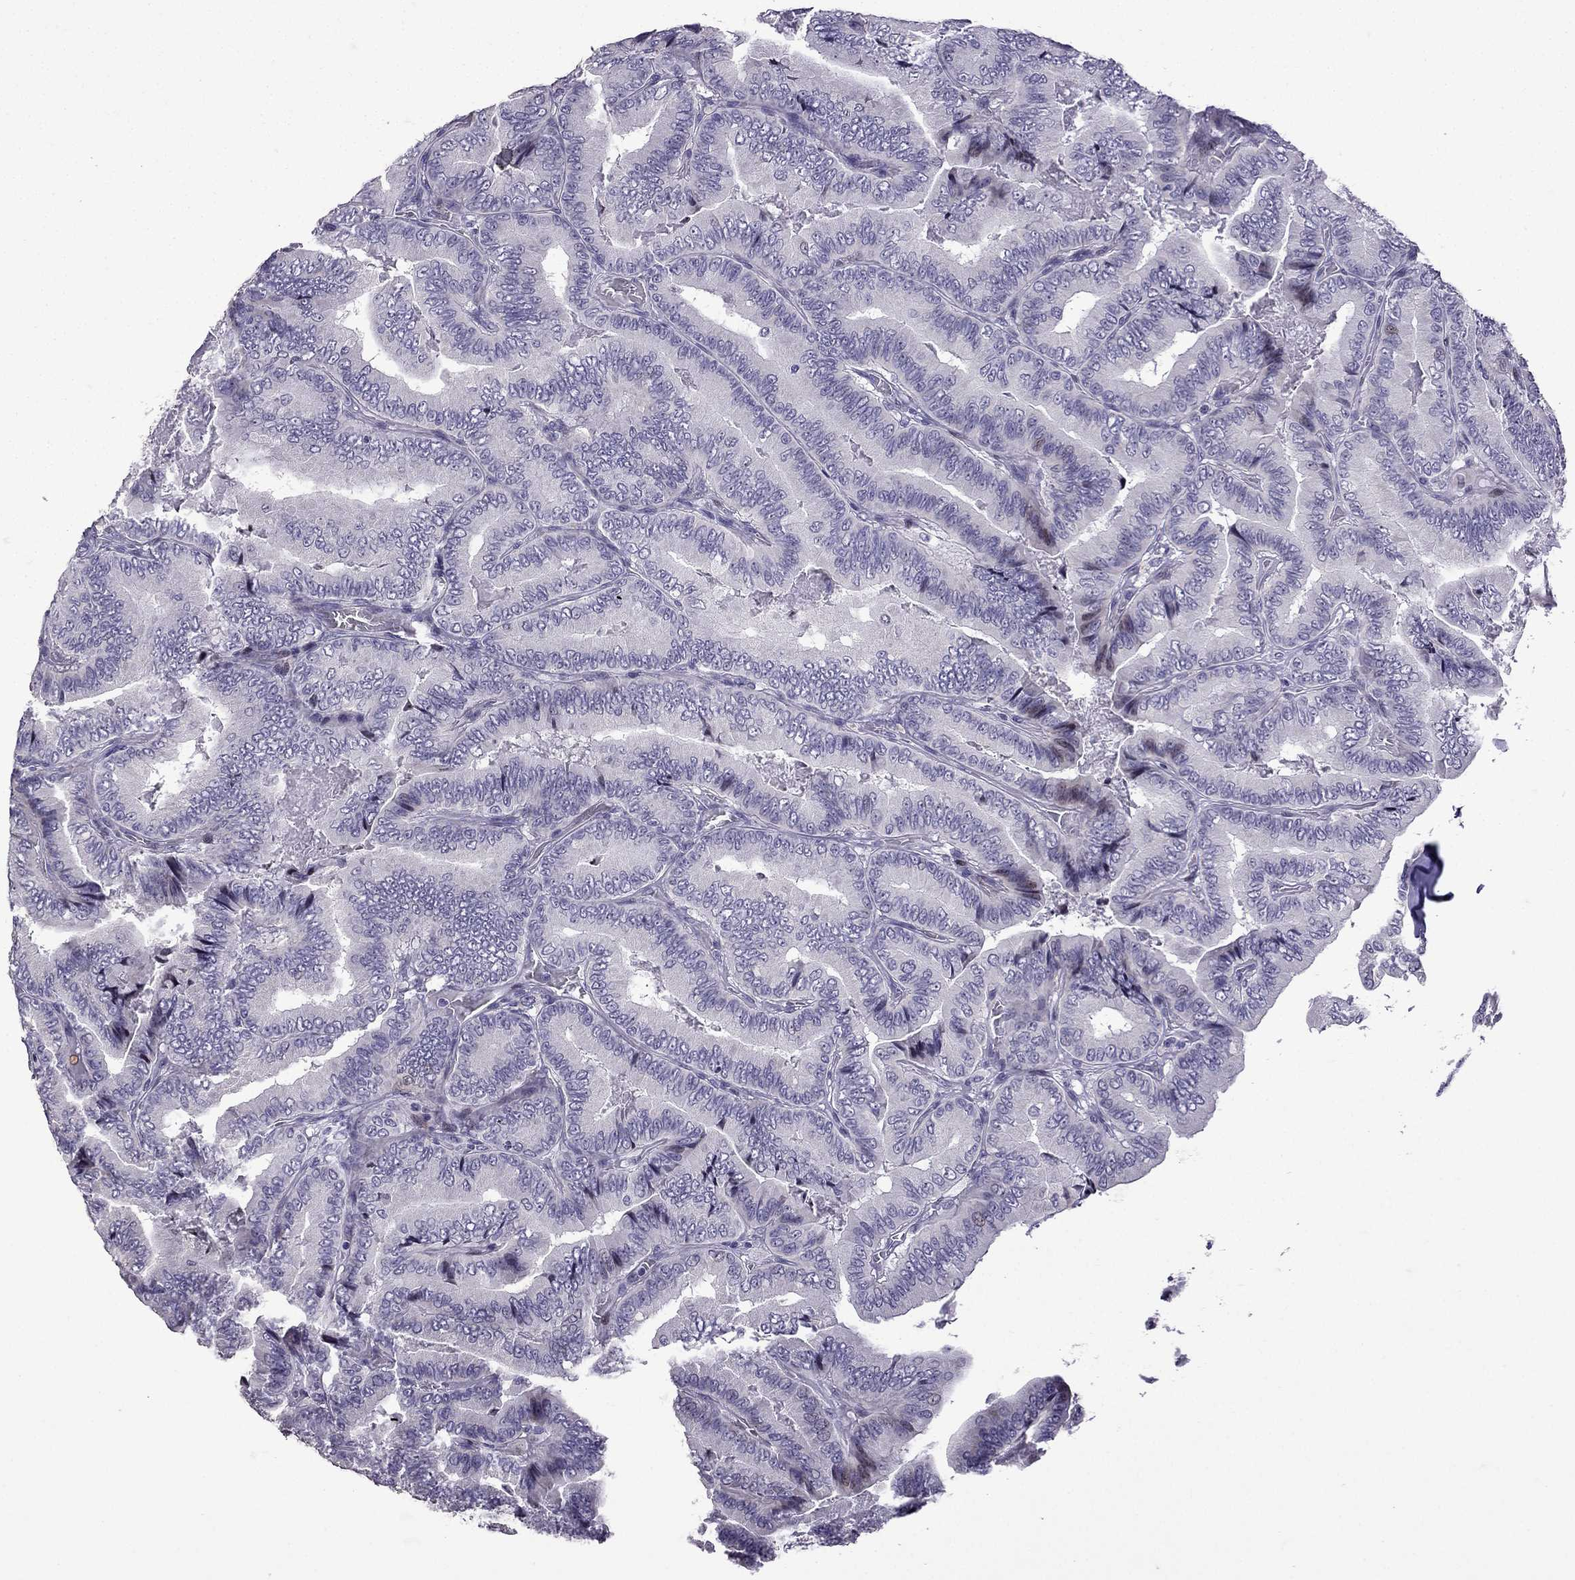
{"staining": {"intensity": "negative", "quantity": "none", "location": "none"}, "tissue": "thyroid cancer", "cell_type": "Tumor cells", "image_type": "cancer", "snomed": [{"axis": "morphology", "description": "Papillary adenocarcinoma, NOS"}, {"axis": "topography", "description": "Thyroid gland"}], "caption": "Tumor cells are negative for brown protein staining in thyroid cancer.", "gene": "TTN", "patient": {"sex": "male", "age": 61}}